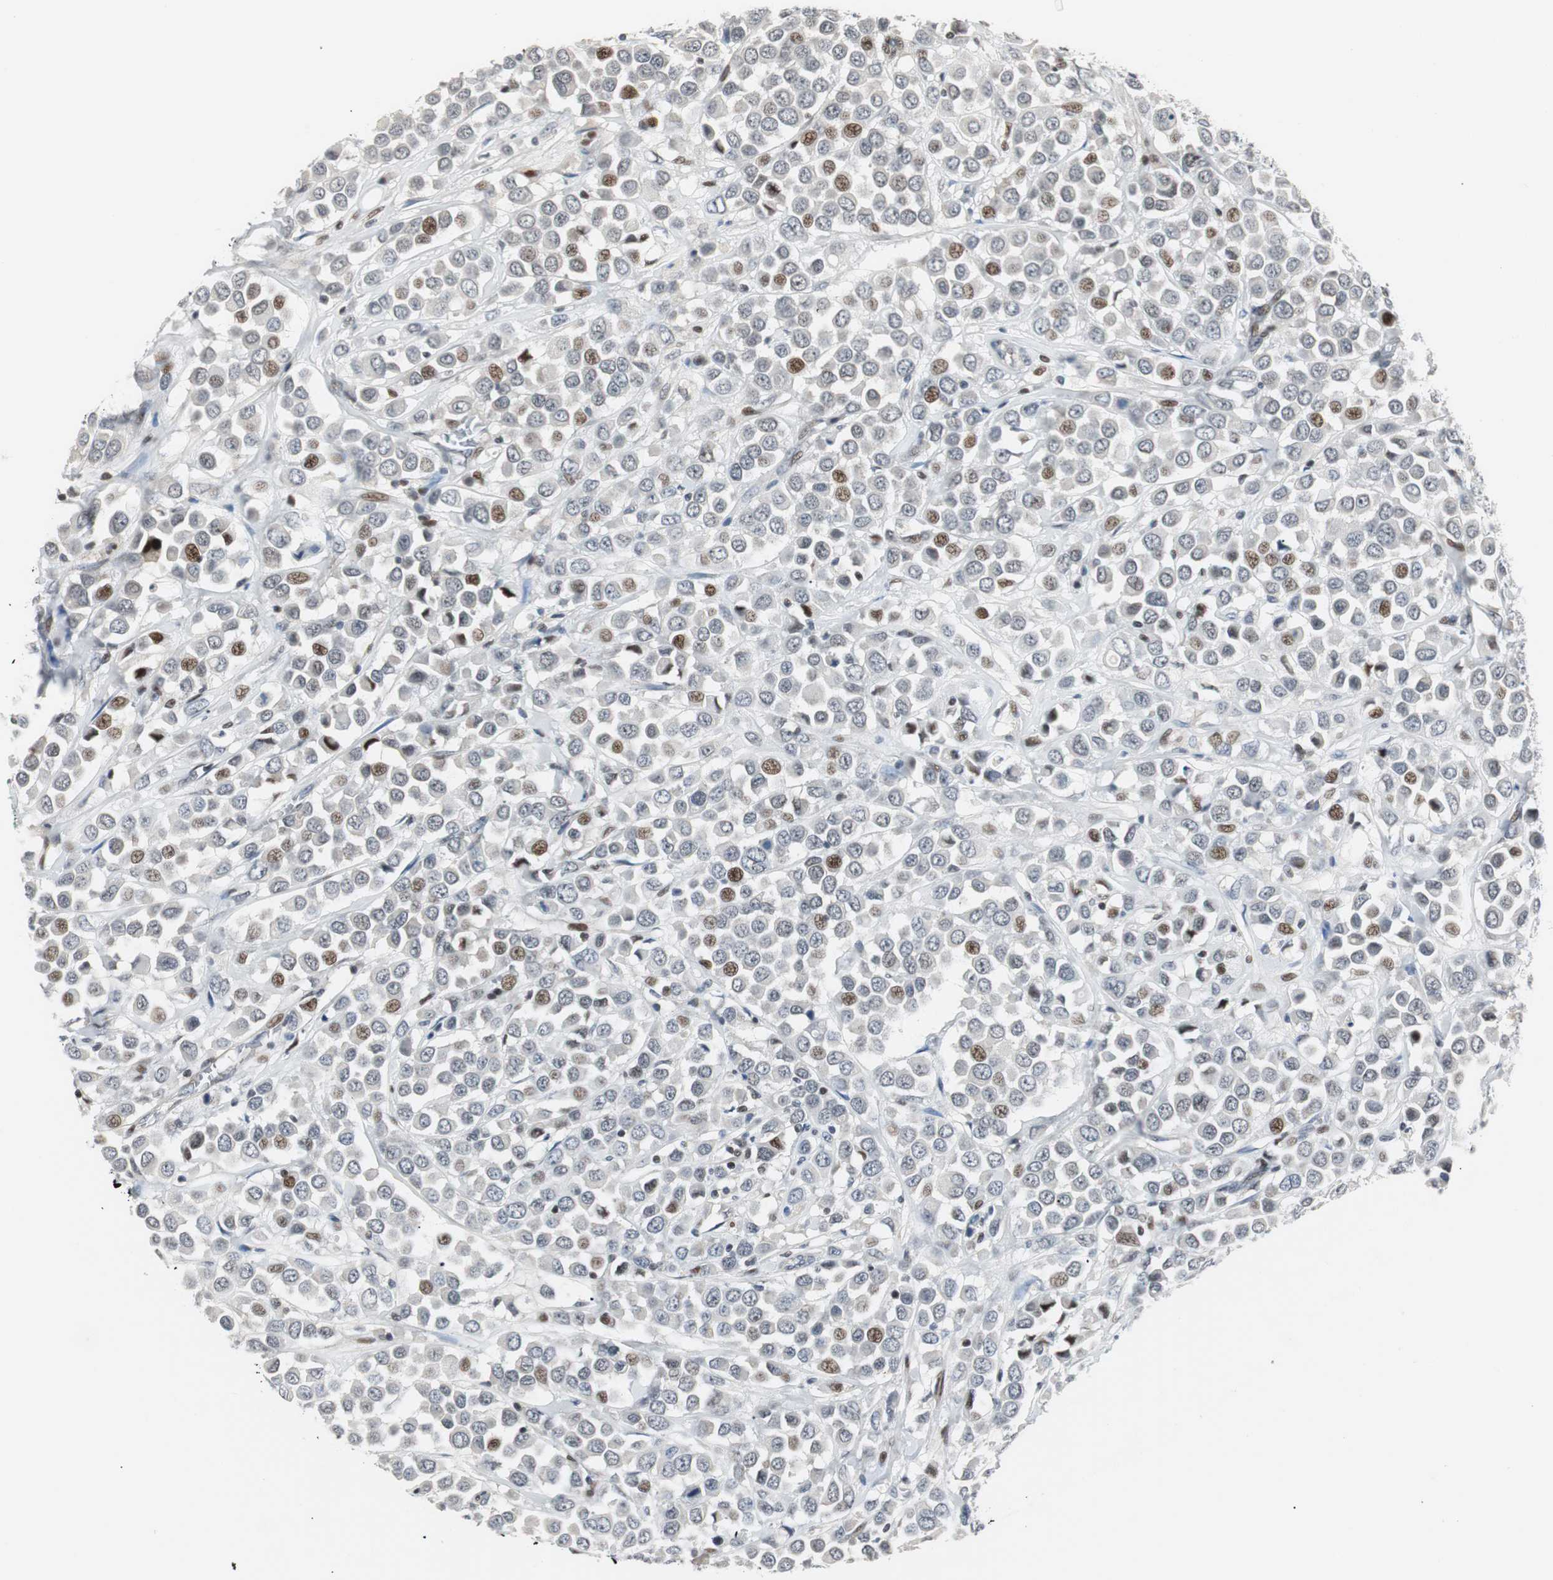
{"staining": {"intensity": "moderate", "quantity": "<25%", "location": "nuclear"}, "tissue": "breast cancer", "cell_type": "Tumor cells", "image_type": "cancer", "snomed": [{"axis": "morphology", "description": "Duct carcinoma"}, {"axis": "topography", "description": "Breast"}], "caption": "Protein expression analysis of breast cancer (intraductal carcinoma) demonstrates moderate nuclear positivity in about <25% of tumor cells.", "gene": "RAD1", "patient": {"sex": "female", "age": 61}}